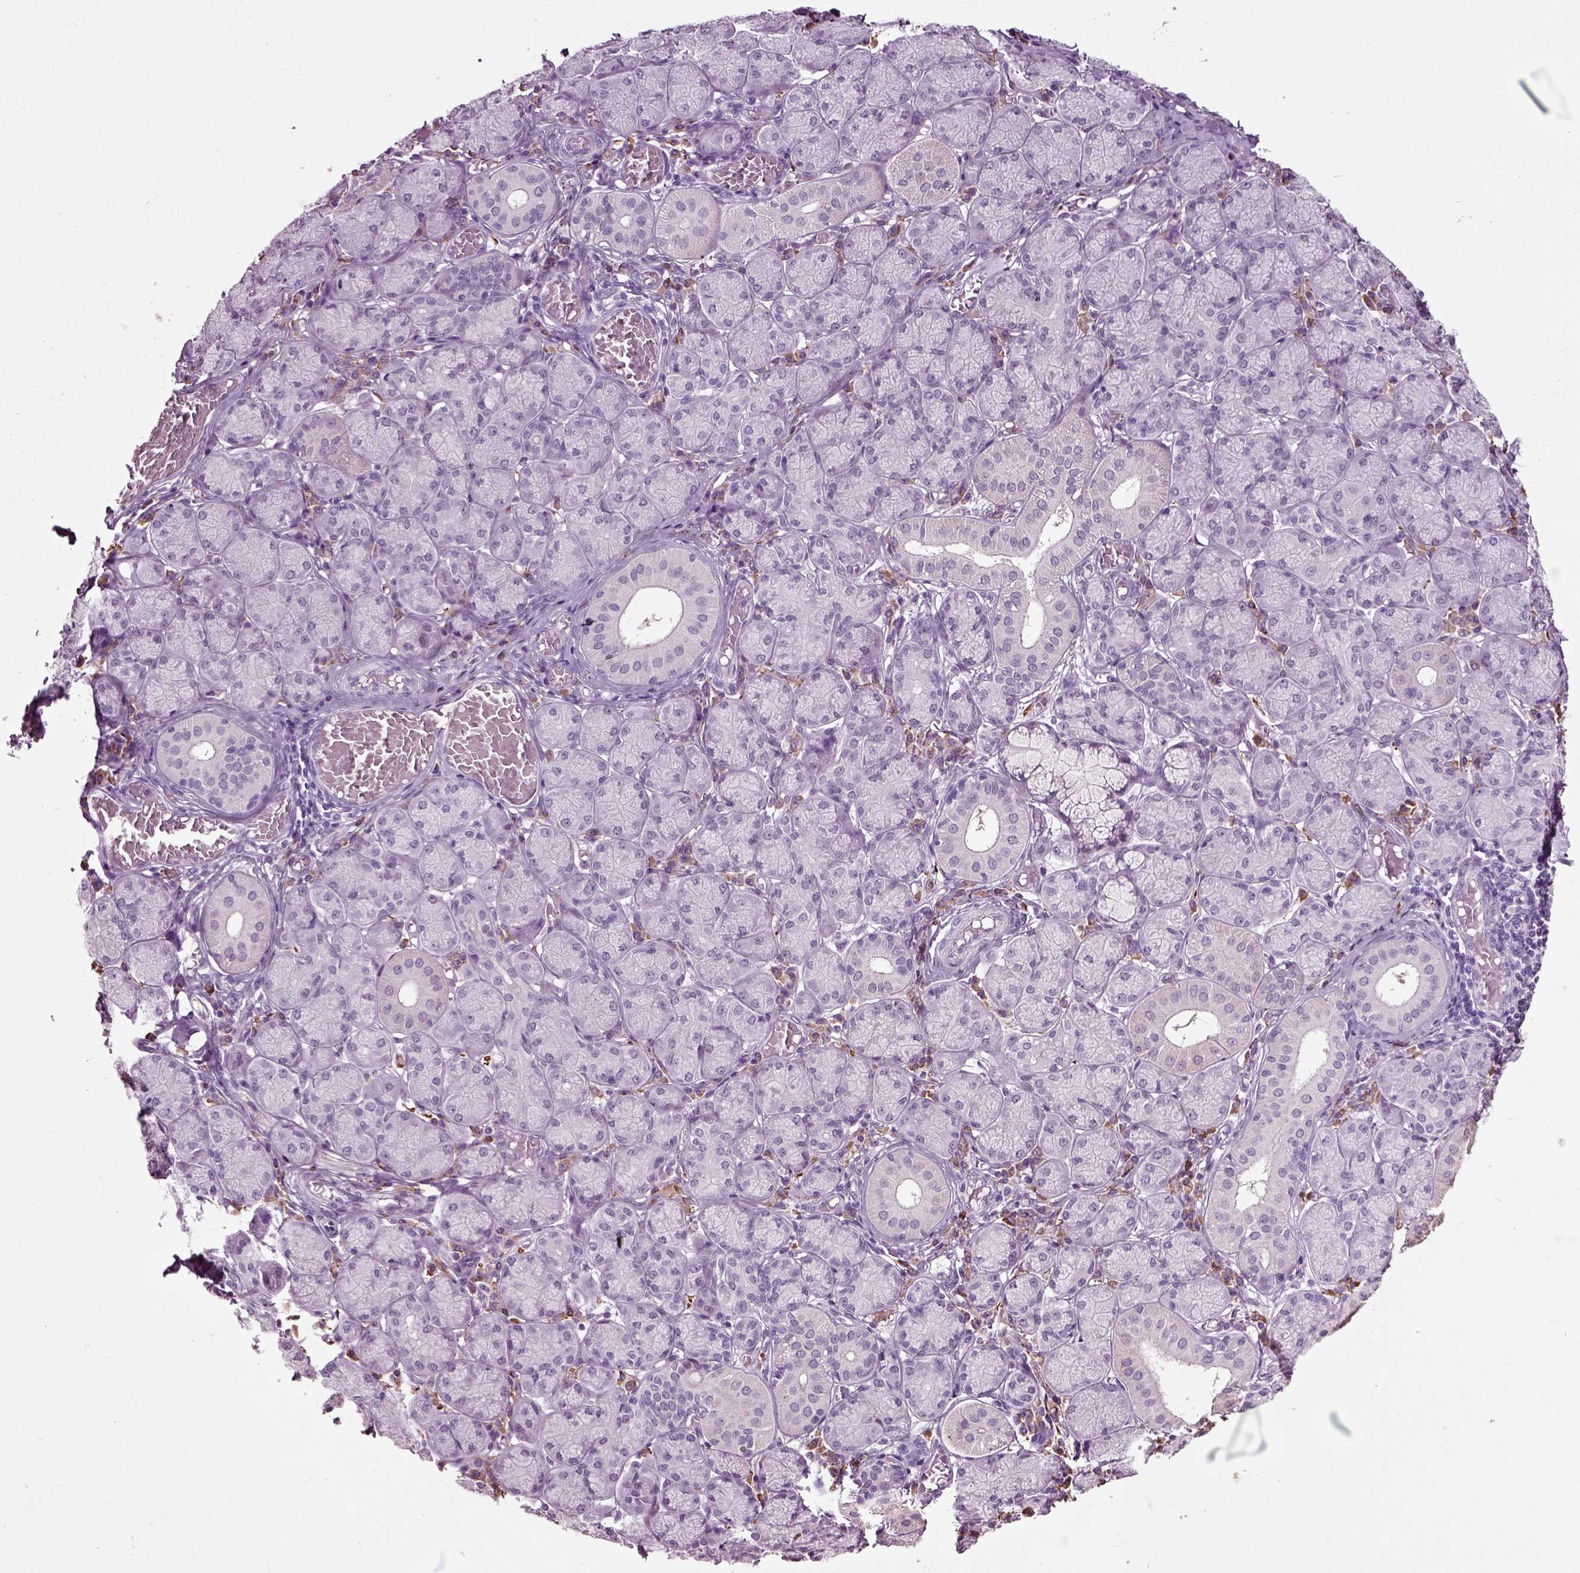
{"staining": {"intensity": "negative", "quantity": "none", "location": "none"}, "tissue": "salivary gland", "cell_type": "Glandular cells", "image_type": "normal", "snomed": [{"axis": "morphology", "description": "Normal tissue, NOS"}, {"axis": "topography", "description": "Salivary gland"}, {"axis": "topography", "description": "Peripheral nerve tissue"}], "caption": "IHC photomicrograph of benign salivary gland: salivary gland stained with DAB shows no significant protein positivity in glandular cells. Brightfield microscopy of immunohistochemistry stained with DAB (brown) and hematoxylin (blue), captured at high magnification.", "gene": "SLC26A8", "patient": {"sex": "female", "age": 24}}